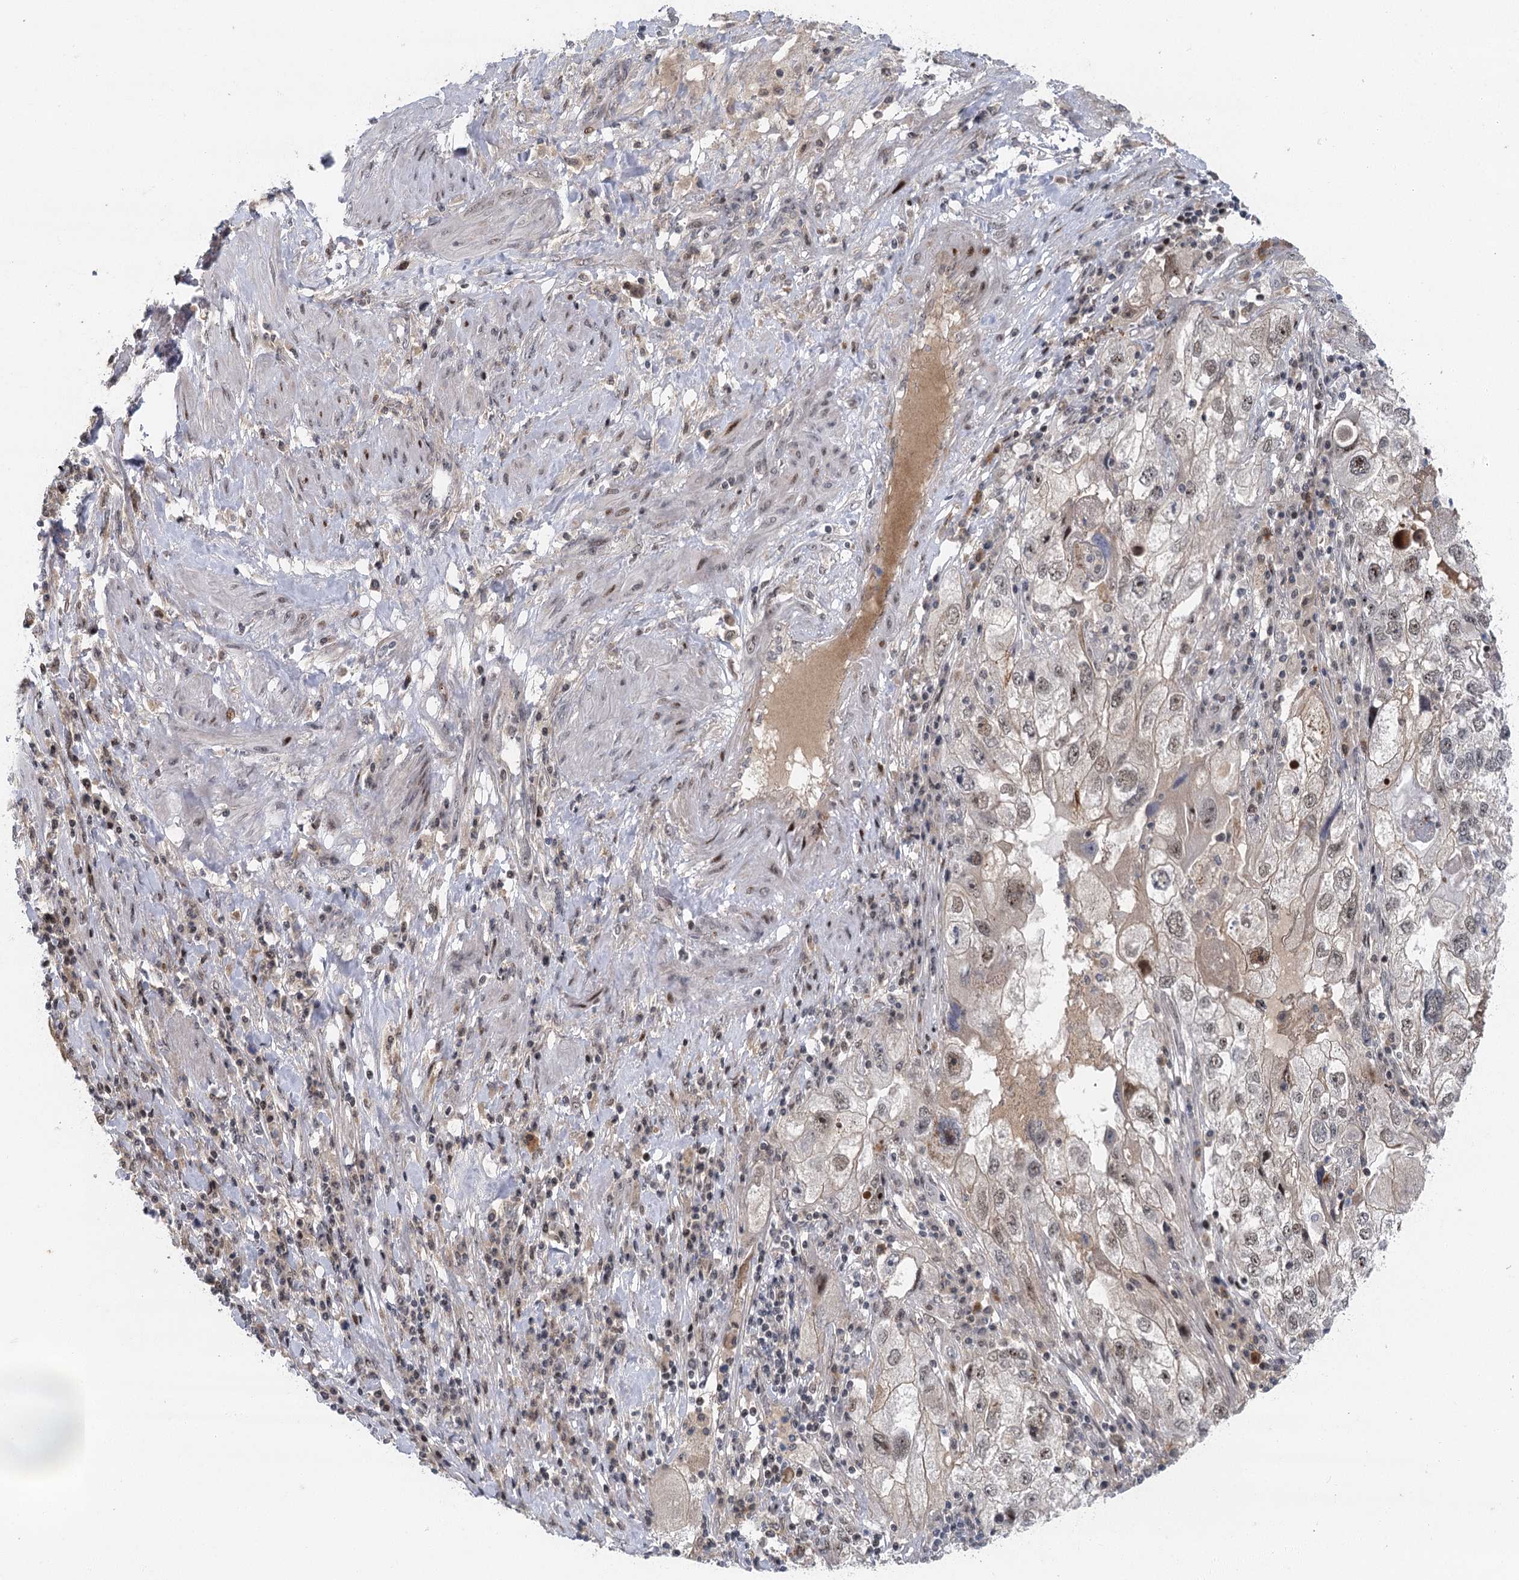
{"staining": {"intensity": "weak", "quantity": "25%-75%", "location": "nuclear"}, "tissue": "endometrial cancer", "cell_type": "Tumor cells", "image_type": "cancer", "snomed": [{"axis": "morphology", "description": "Adenocarcinoma, NOS"}, {"axis": "topography", "description": "Endometrium"}], "caption": "Endometrial cancer (adenocarcinoma) stained with a protein marker exhibits weak staining in tumor cells.", "gene": "IL11RA", "patient": {"sex": "female", "age": 49}}